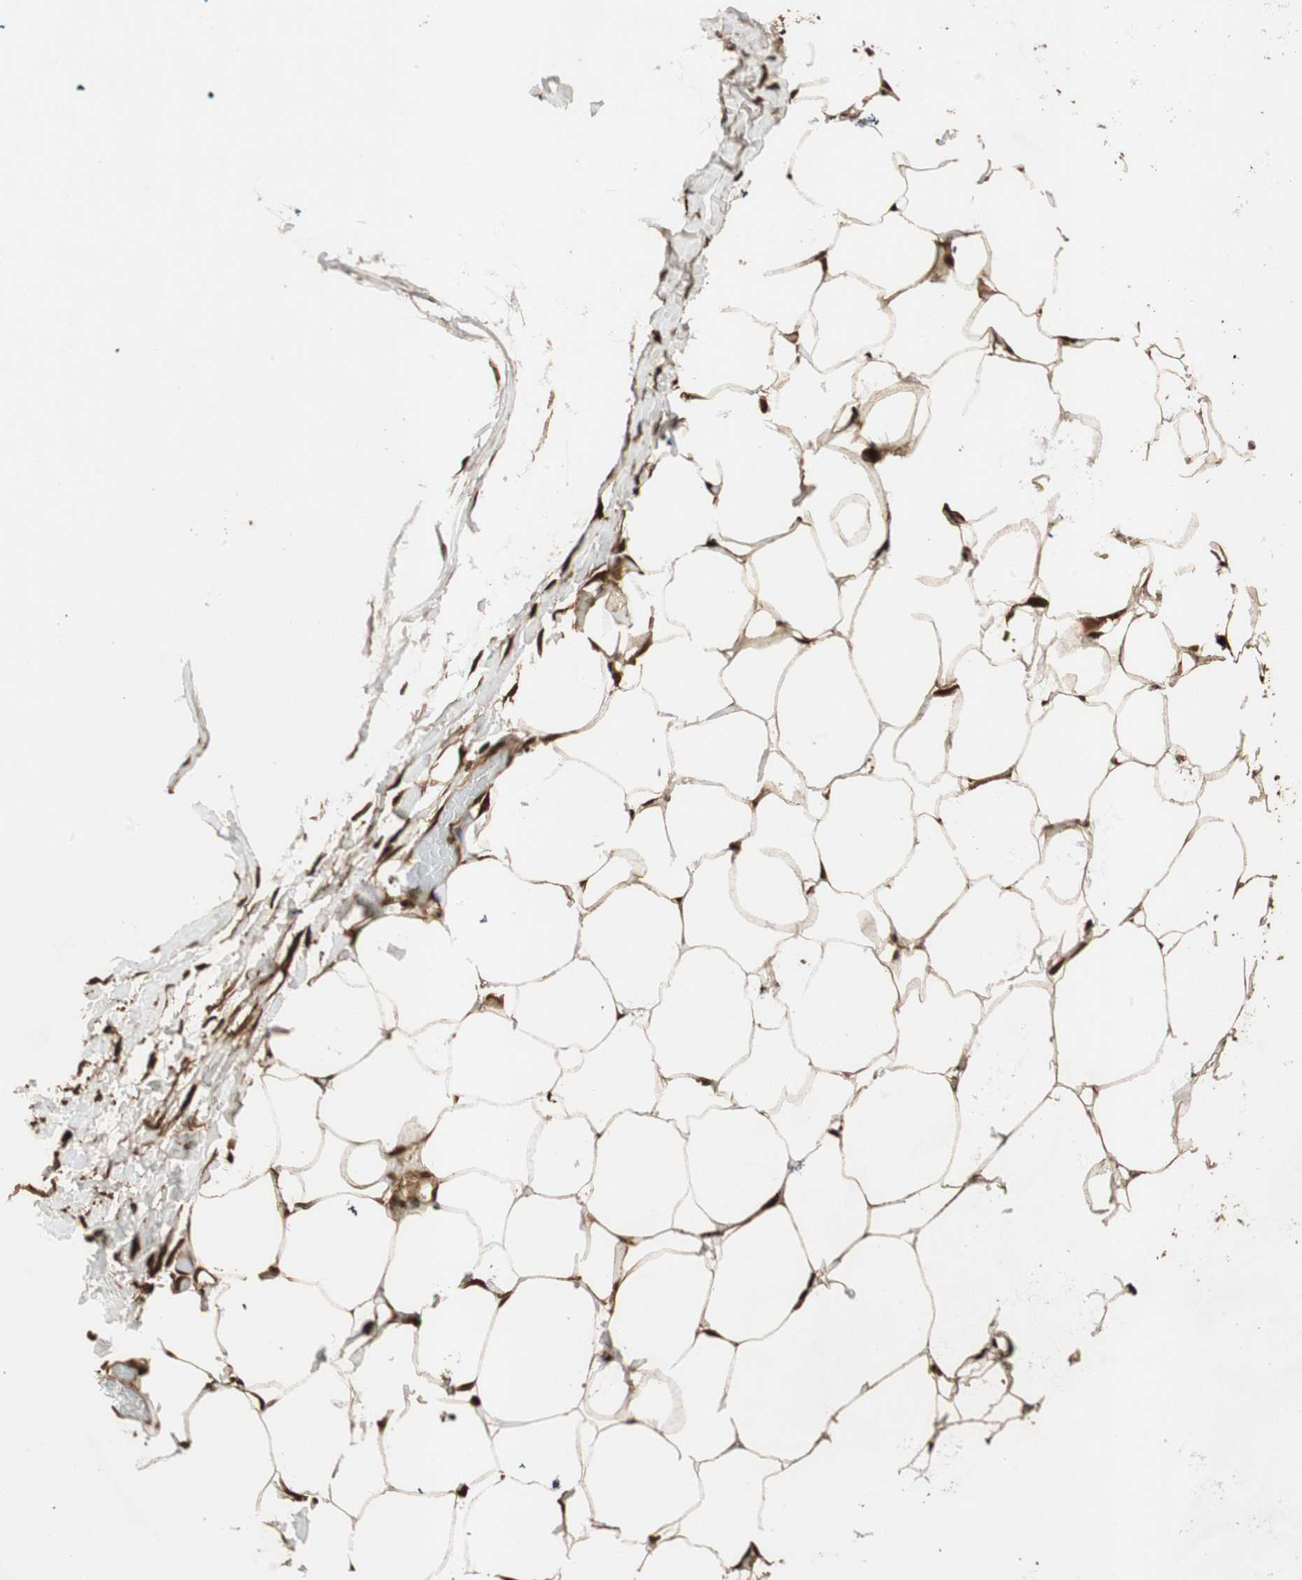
{"staining": {"intensity": "strong", "quantity": ">75%", "location": "cytoplasmic/membranous,nuclear"}, "tissue": "adipose tissue", "cell_type": "Adipocytes", "image_type": "normal", "snomed": [{"axis": "morphology", "description": "Normal tissue, NOS"}, {"axis": "topography", "description": "Breast"}, {"axis": "topography", "description": "Adipose tissue"}], "caption": "High-magnification brightfield microscopy of unremarkable adipose tissue stained with DAB (3,3'-diaminobenzidine) (brown) and counterstained with hematoxylin (blue). adipocytes exhibit strong cytoplasmic/membranous,nuclear staining is seen in approximately>75% of cells. The protein is shown in brown color, while the nuclei are stained blue.", "gene": "RPA3", "patient": {"sex": "female", "age": 25}}